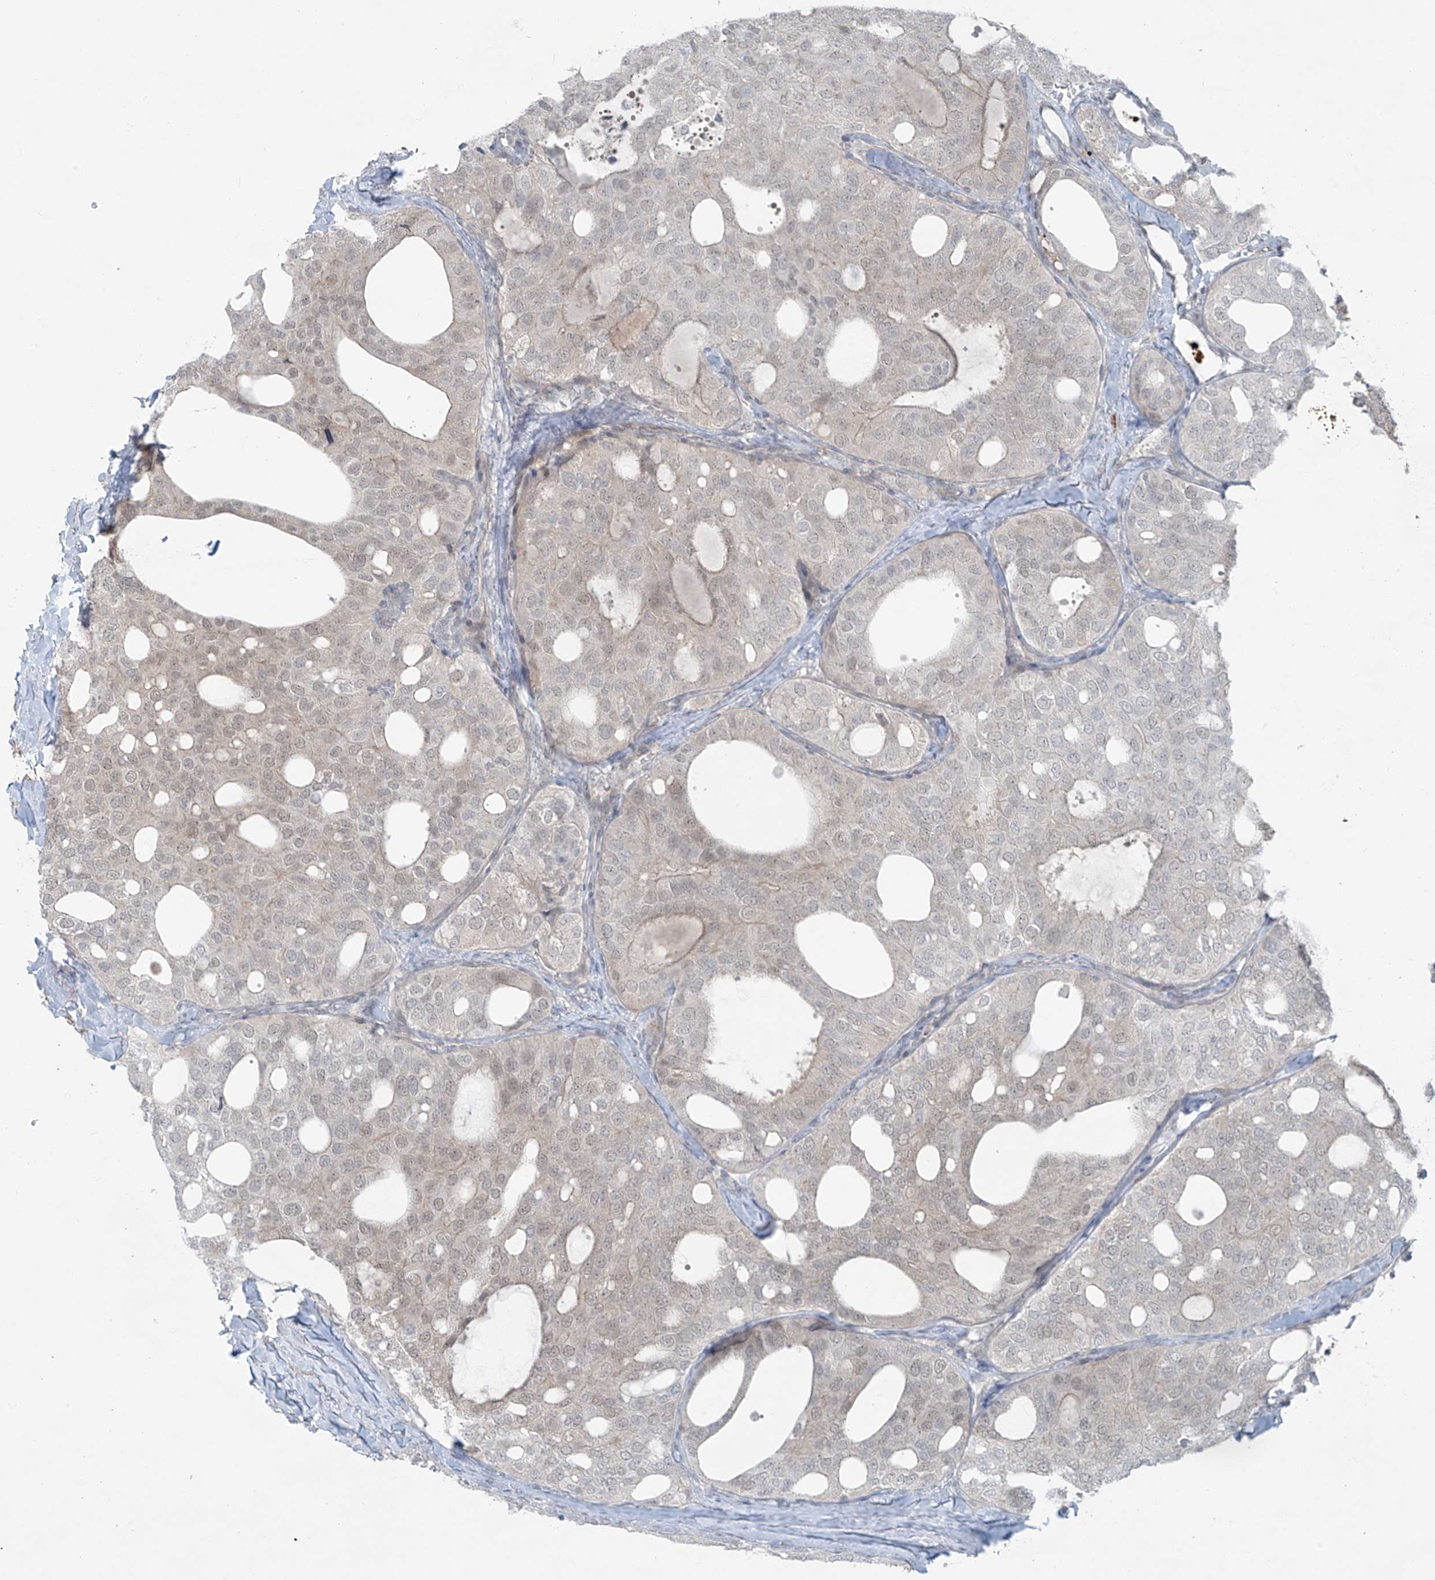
{"staining": {"intensity": "negative", "quantity": "none", "location": "none"}, "tissue": "thyroid cancer", "cell_type": "Tumor cells", "image_type": "cancer", "snomed": [{"axis": "morphology", "description": "Follicular adenoma carcinoma, NOS"}, {"axis": "topography", "description": "Thyroid gland"}], "caption": "DAB (3,3'-diaminobenzidine) immunohistochemical staining of human follicular adenoma carcinoma (thyroid) demonstrates no significant staining in tumor cells.", "gene": "RASGEF1A", "patient": {"sex": "male", "age": 75}}